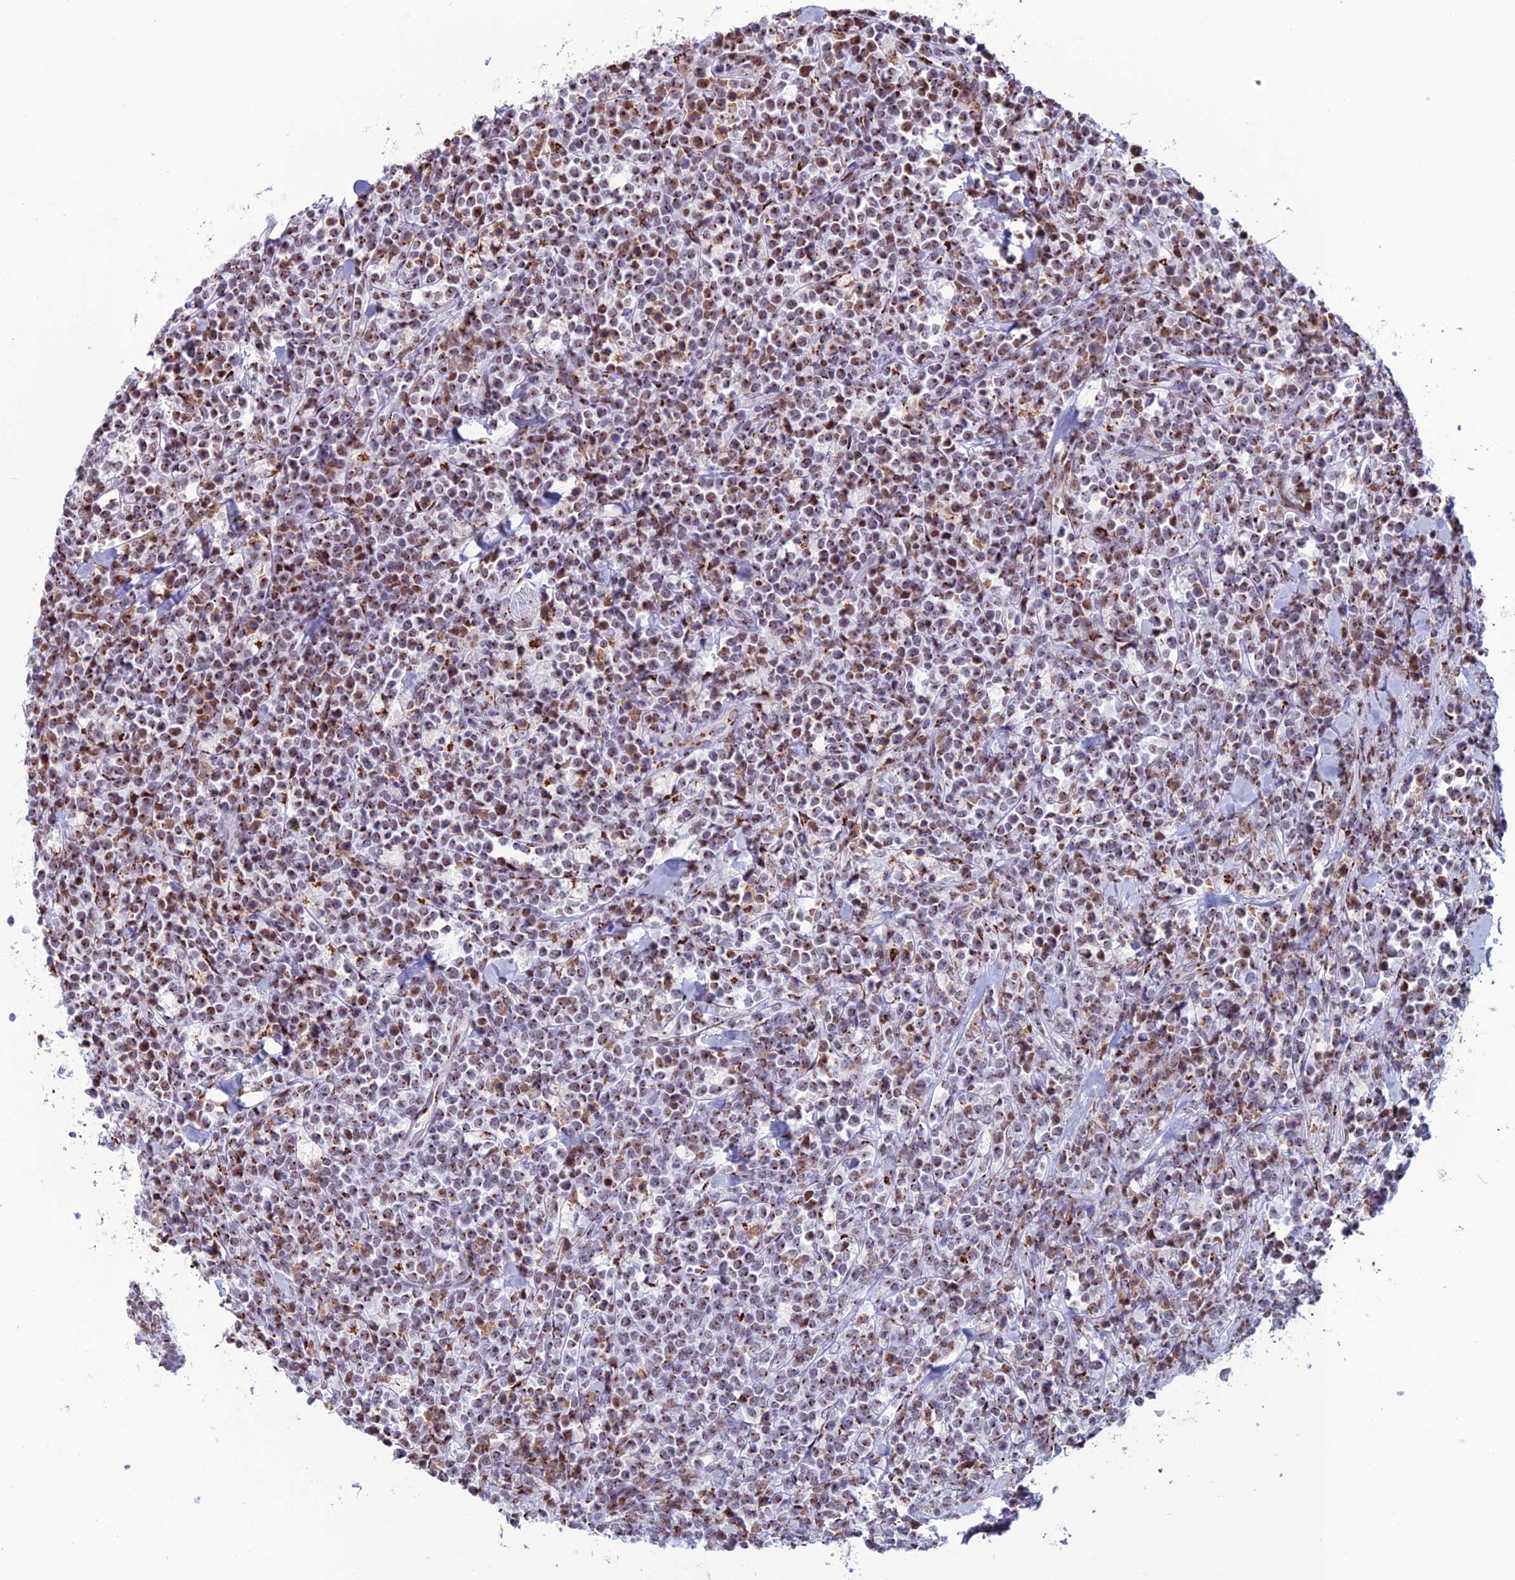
{"staining": {"intensity": "strong", "quantity": "25%-75%", "location": "cytoplasmic/membranous"}, "tissue": "lymphoma", "cell_type": "Tumor cells", "image_type": "cancer", "snomed": [{"axis": "morphology", "description": "Malignant lymphoma, non-Hodgkin's type, High grade"}, {"axis": "topography", "description": "Small intestine"}], "caption": "High-grade malignant lymphoma, non-Hodgkin's type stained with immunohistochemistry reveals strong cytoplasmic/membranous expression in approximately 25%-75% of tumor cells.", "gene": "PLEKHA4", "patient": {"sex": "male", "age": 8}}